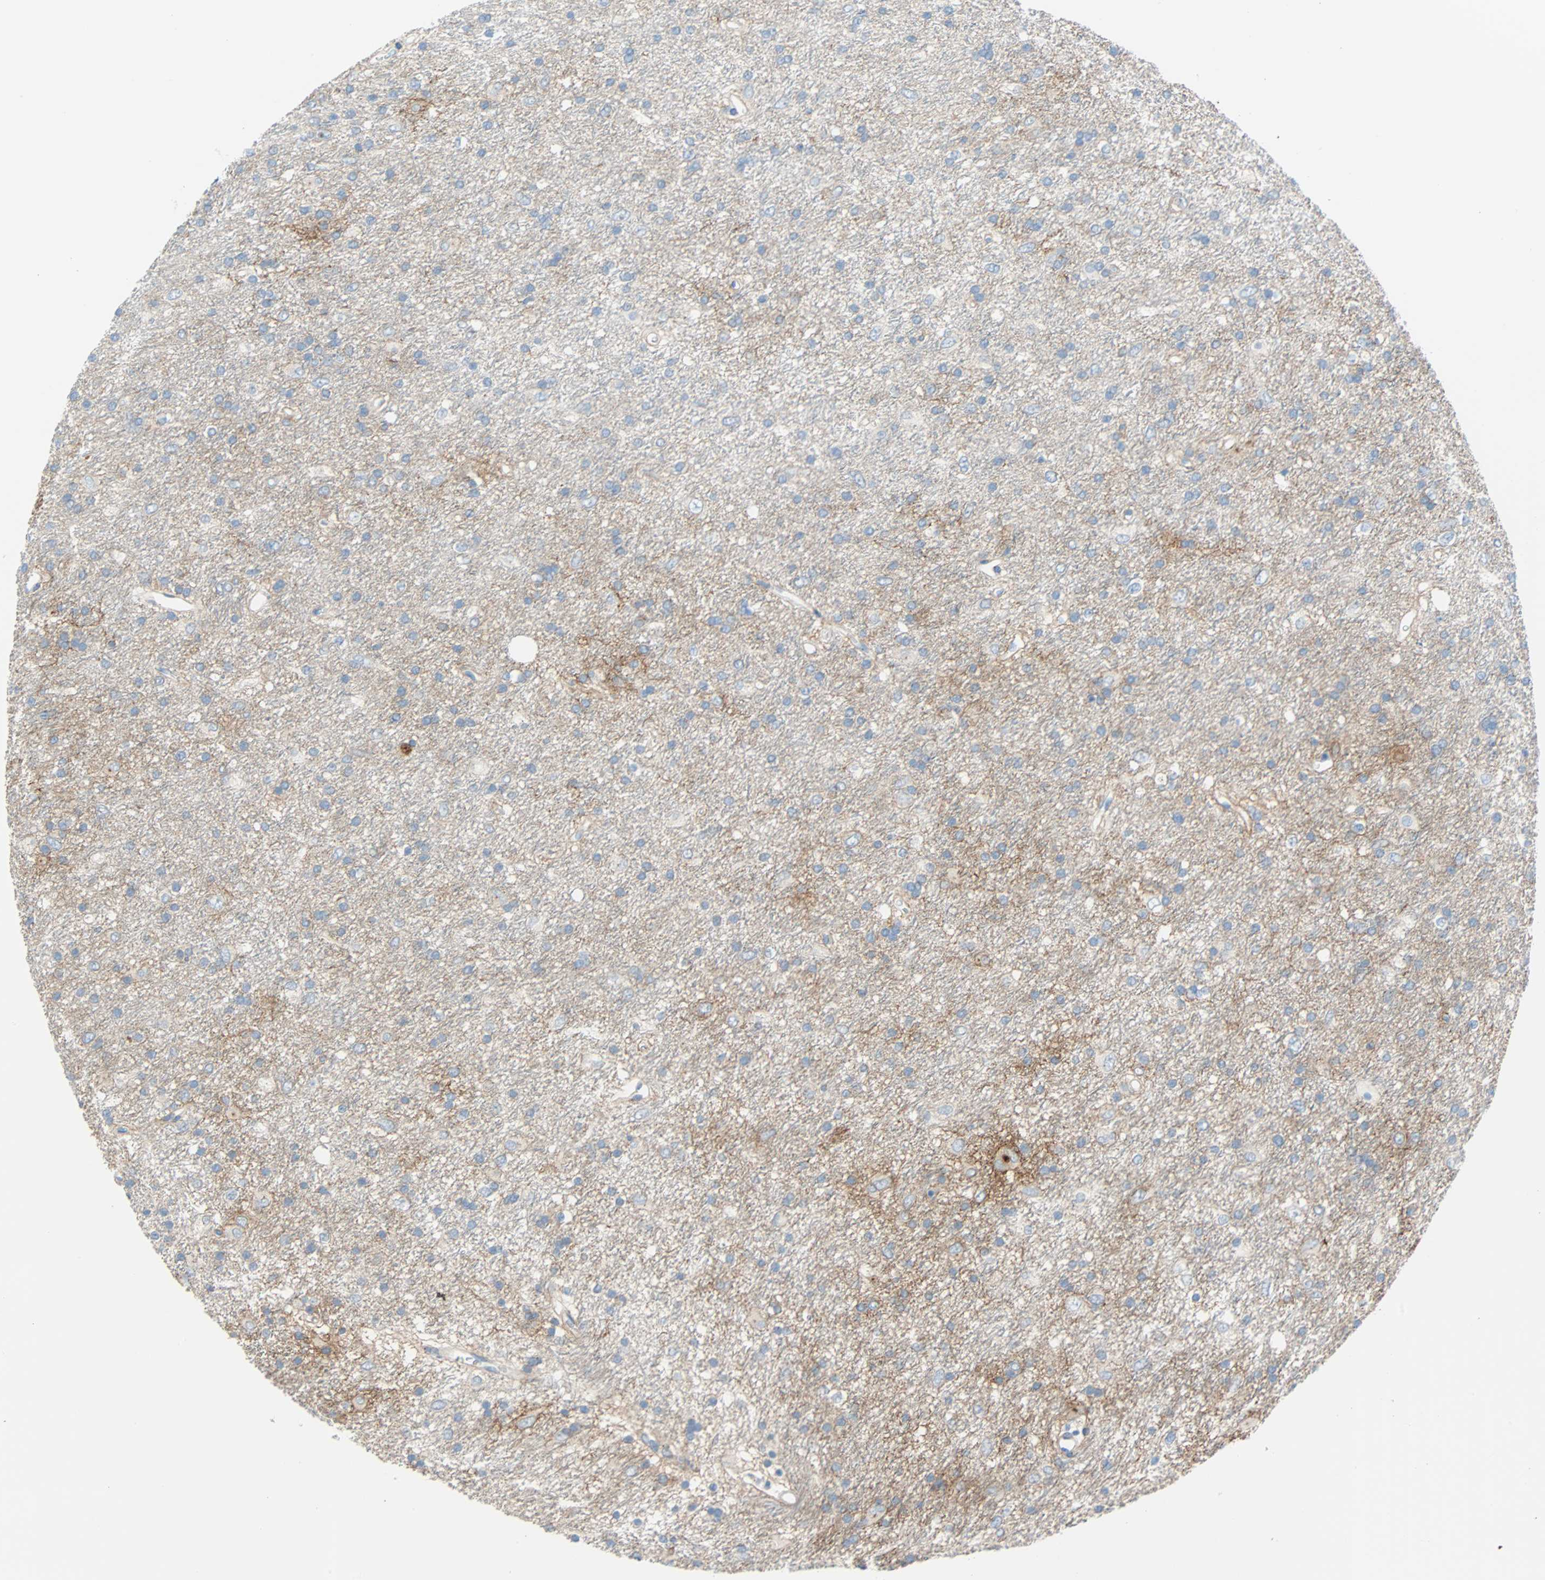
{"staining": {"intensity": "moderate", "quantity": "<25%", "location": "cytoplasmic/membranous"}, "tissue": "glioma", "cell_type": "Tumor cells", "image_type": "cancer", "snomed": [{"axis": "morphology", "description": "Glioma, malignant, Low grade"}, {"axis": "topography", "description": "Brain"}], "caption": "The photomicrograph exhibits immunohistochemical staining of malignant glioma (low-grade). There is moderate cytoplasmic/membranous expression is identified in approximately <25% of tumor cells. Using DAB (brown) and hematoxylin (blue) stains, captured at high magnification using brightfield microscopy.", "gene": "PDPN", "patient": {"sex": "male", "age": 77}}